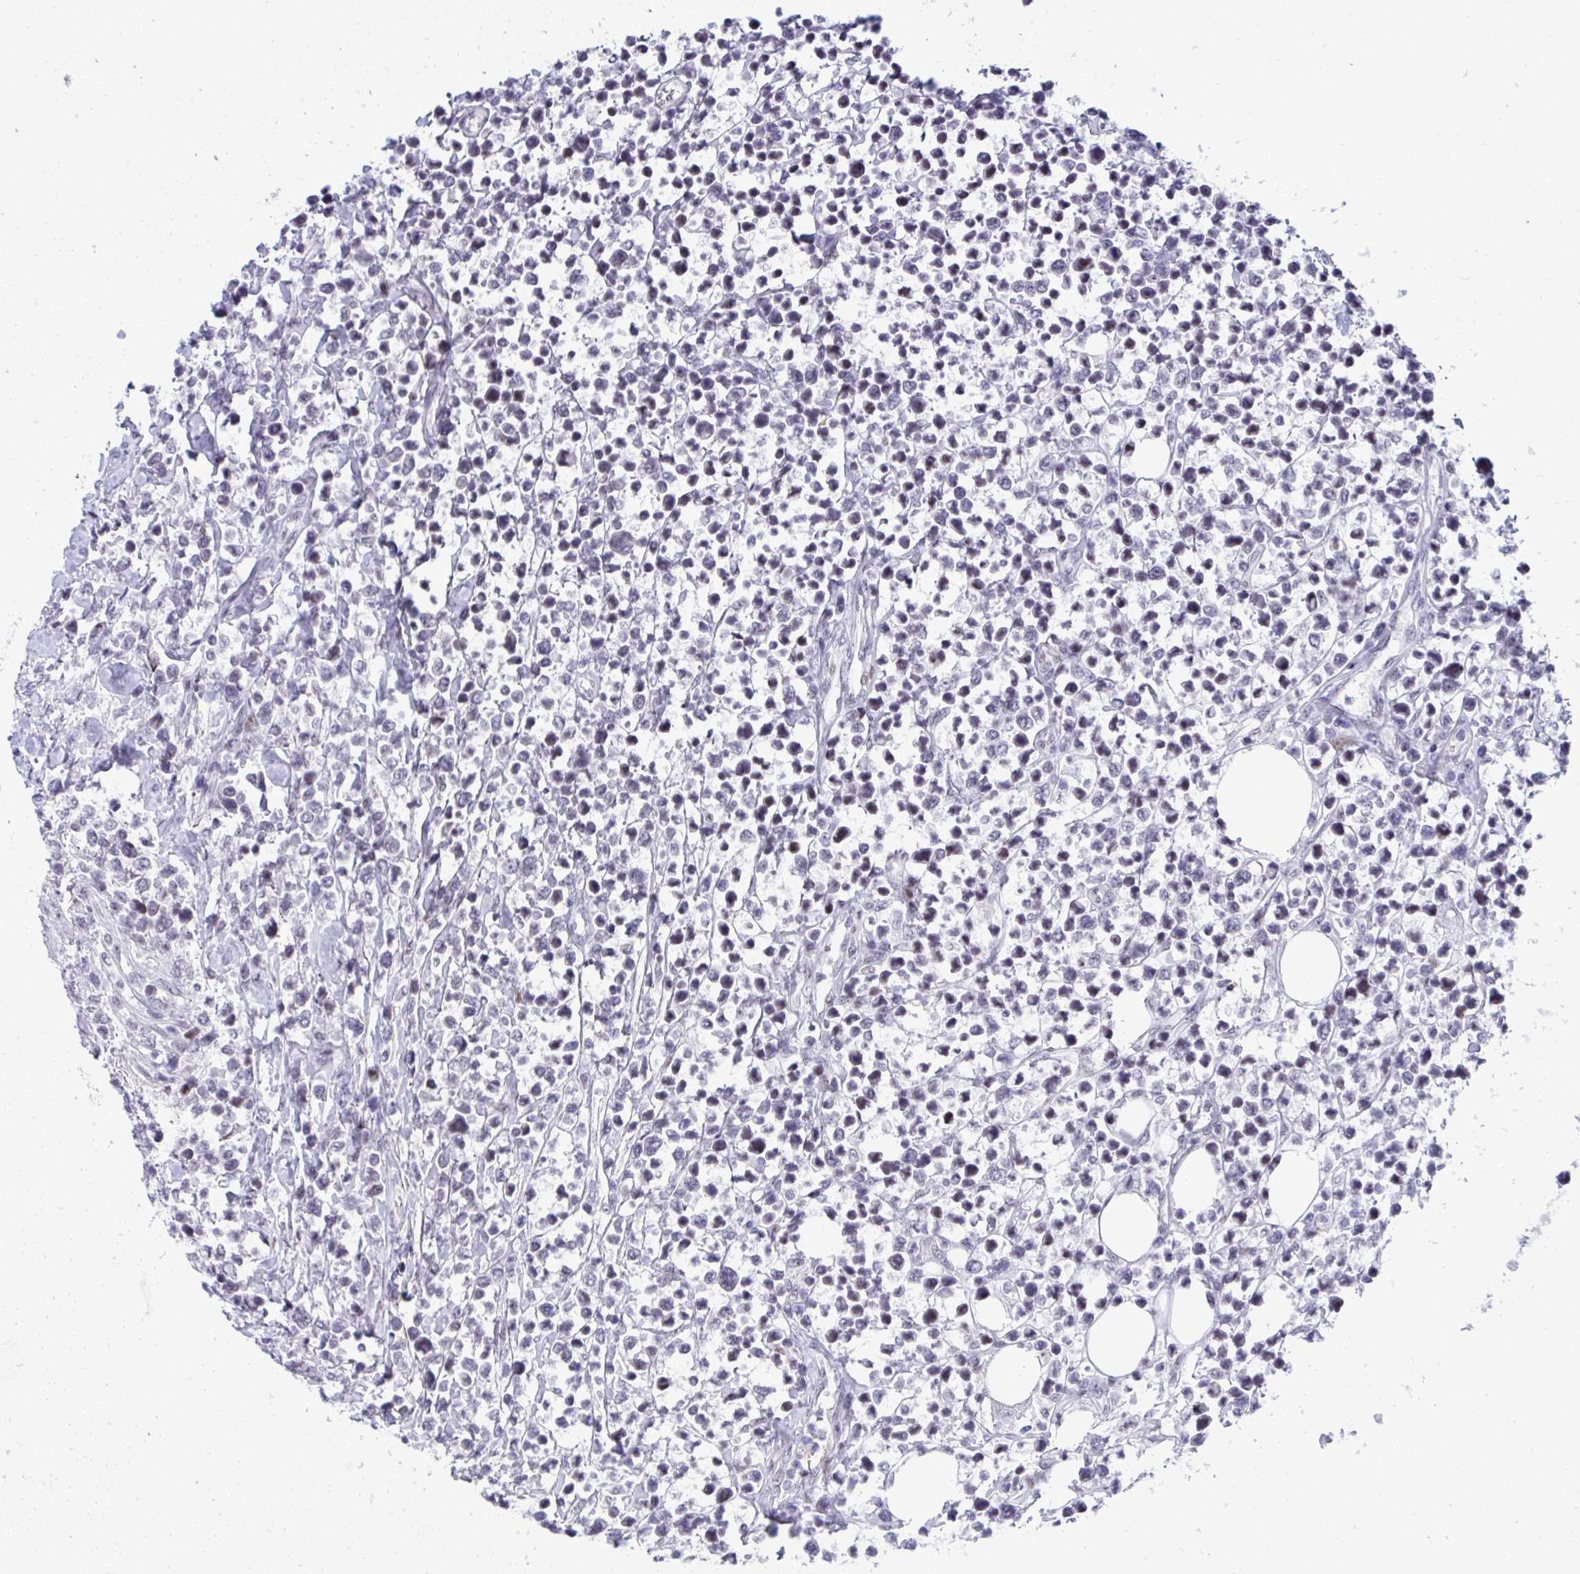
{"staining": {"intensity": "negative", "quantity": "none", "location": "none"}, "tissue": "lymphoma", "cell_type": "Tumor cells", "image_type": "cancer", "snomed": [{"axis": "morphology", "description": "Malignant lymphoma, non-Hodgkin's type, High grade"}, {"axis": "topography", "description": "Soft tissue"}], "caption": "A high-resolution micrograph shows immunohistochemistry (IHC) staining of malignant lymphoma, non-Hodgkin's type (high-grade), which demonstrates no significant expression in tumor cells.", "gene": "ZFHX3", "patient": {"sex": "female", "age": 56}}